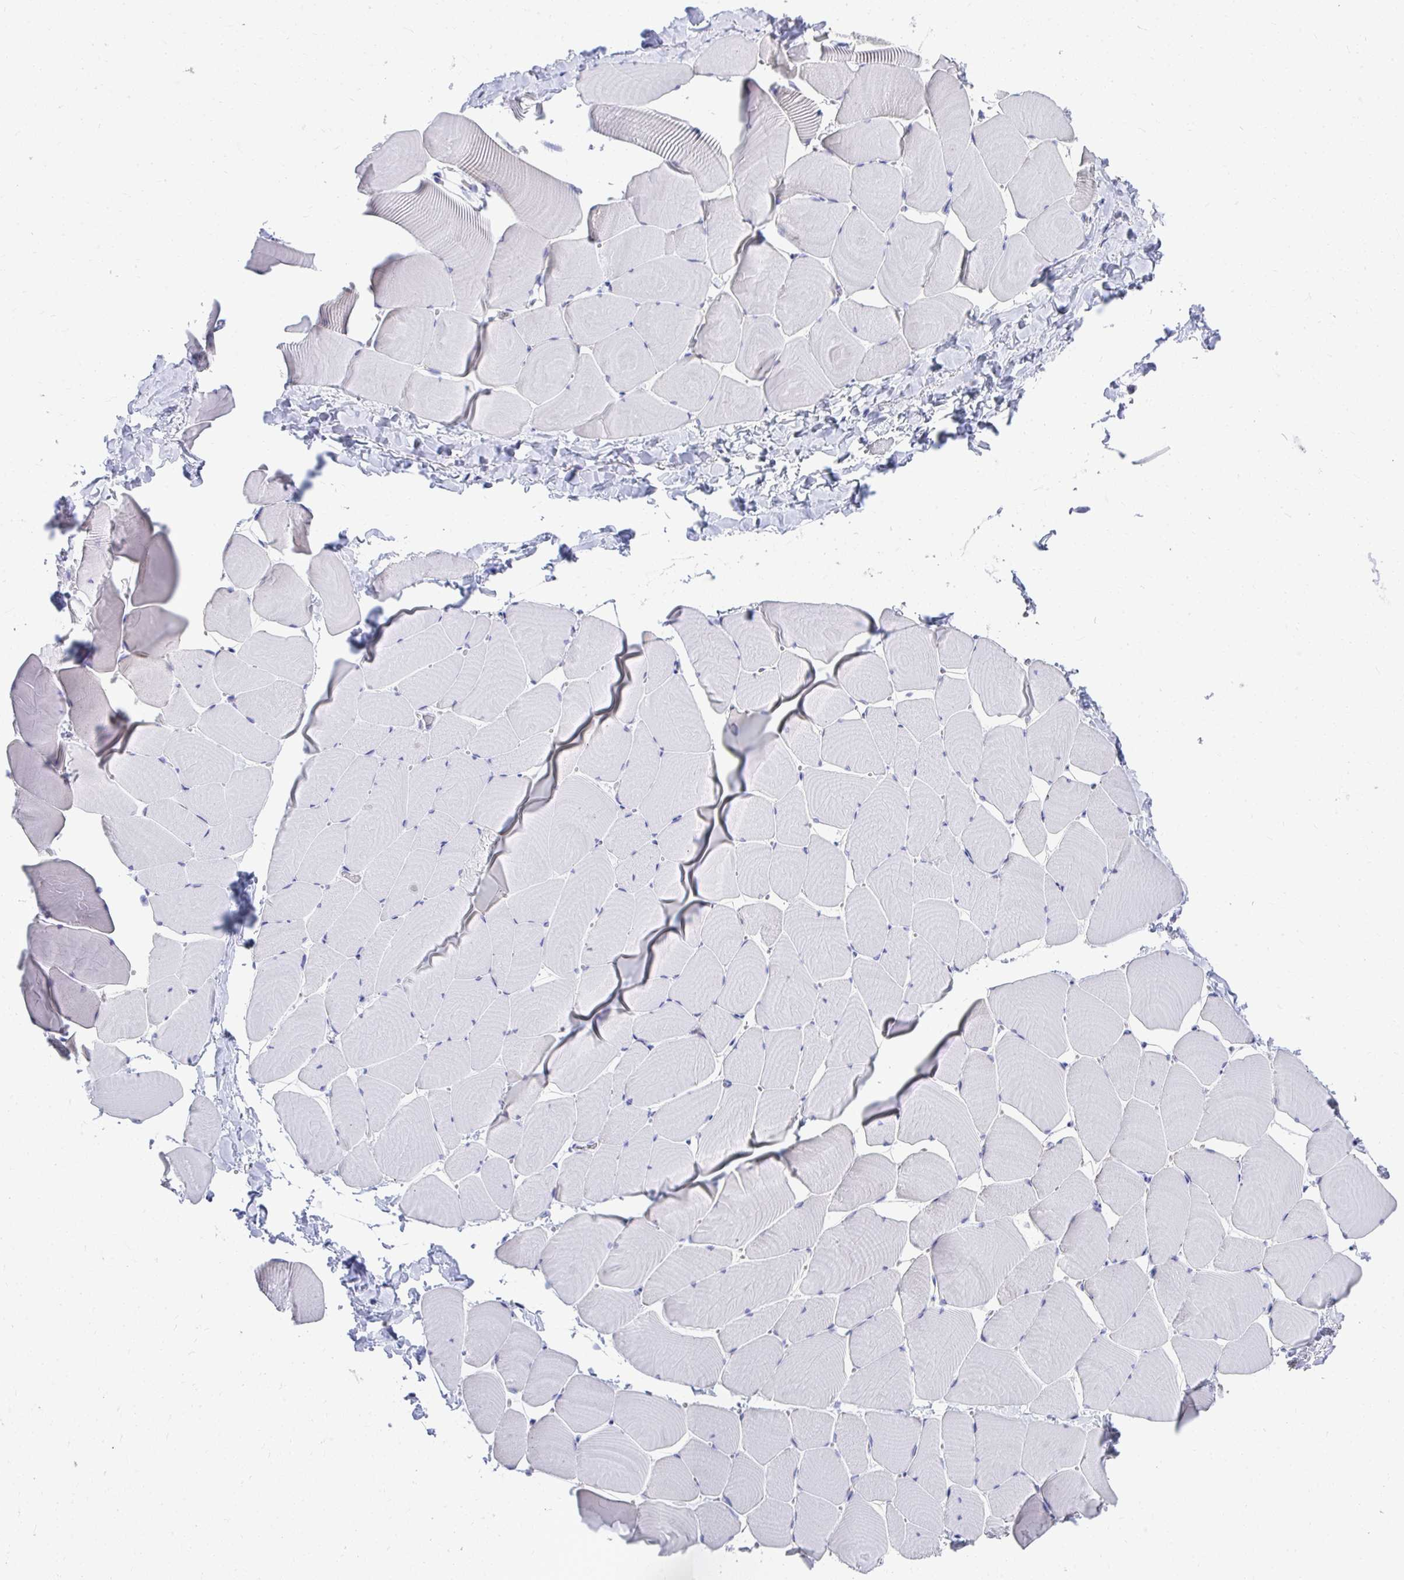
{"staining": {"intensity": "negative", "quantity": "none", "location": "none"}, "tissue": "skeletal muscle", "cell_type": "Myocytes", "image_type": "normal", "snomed": [{"axis": "morphology", "description": "Normal tissue, NOS"}, {"axis": "topography", "description": "Skeletal muscle"}], "caption": "Myocytes show no significant expression in normal skeletal muscle.", "gene": "TMPRSS2", "patient": {"sex": "male", "age": 25}}